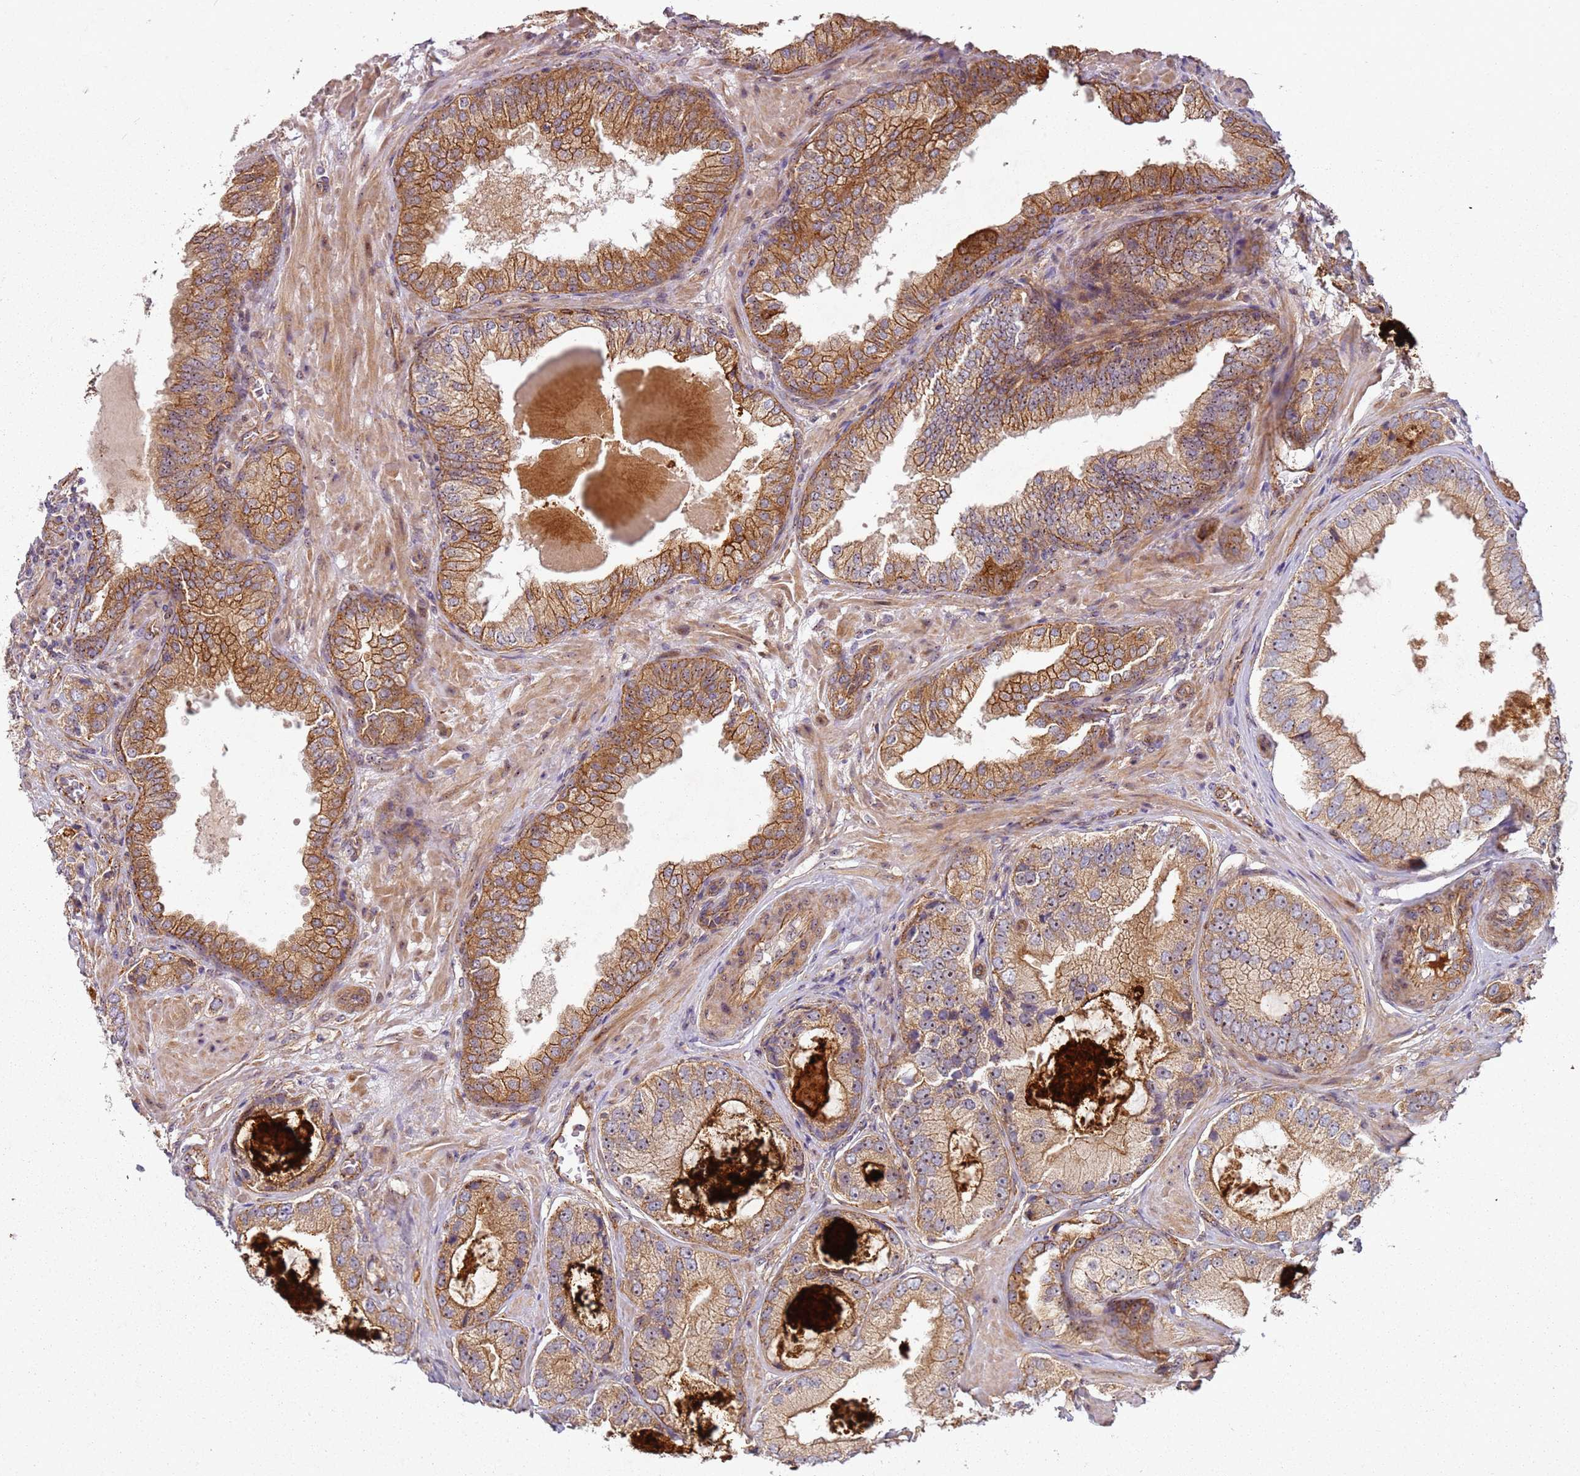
{"staining": {"intensity": "moderate", "quantity": ">75%", "location": "cytoplasmic/membranous"}, "tissue": "prostate cancer", "cell_type": "Tumor cells", "image_type": "cancer", "snomed": [{"axis": "morphology", "description": "Adenocarcinoma, High grade"}, {"axis": "topography", "description": "Prostate"}], "caption": "The image displays staining of high-grade adenocarcinoma (prostate), revealing moderate cytoplasmic/membranous protein staining (brown color) within tumor cells. (DAB (3,3'-diaminobenzidine) IHC, brown staining for protein, blue staining for nuclei).", "gene": "C2CD4B", "patient": {"sex": "male", "age": 59}}